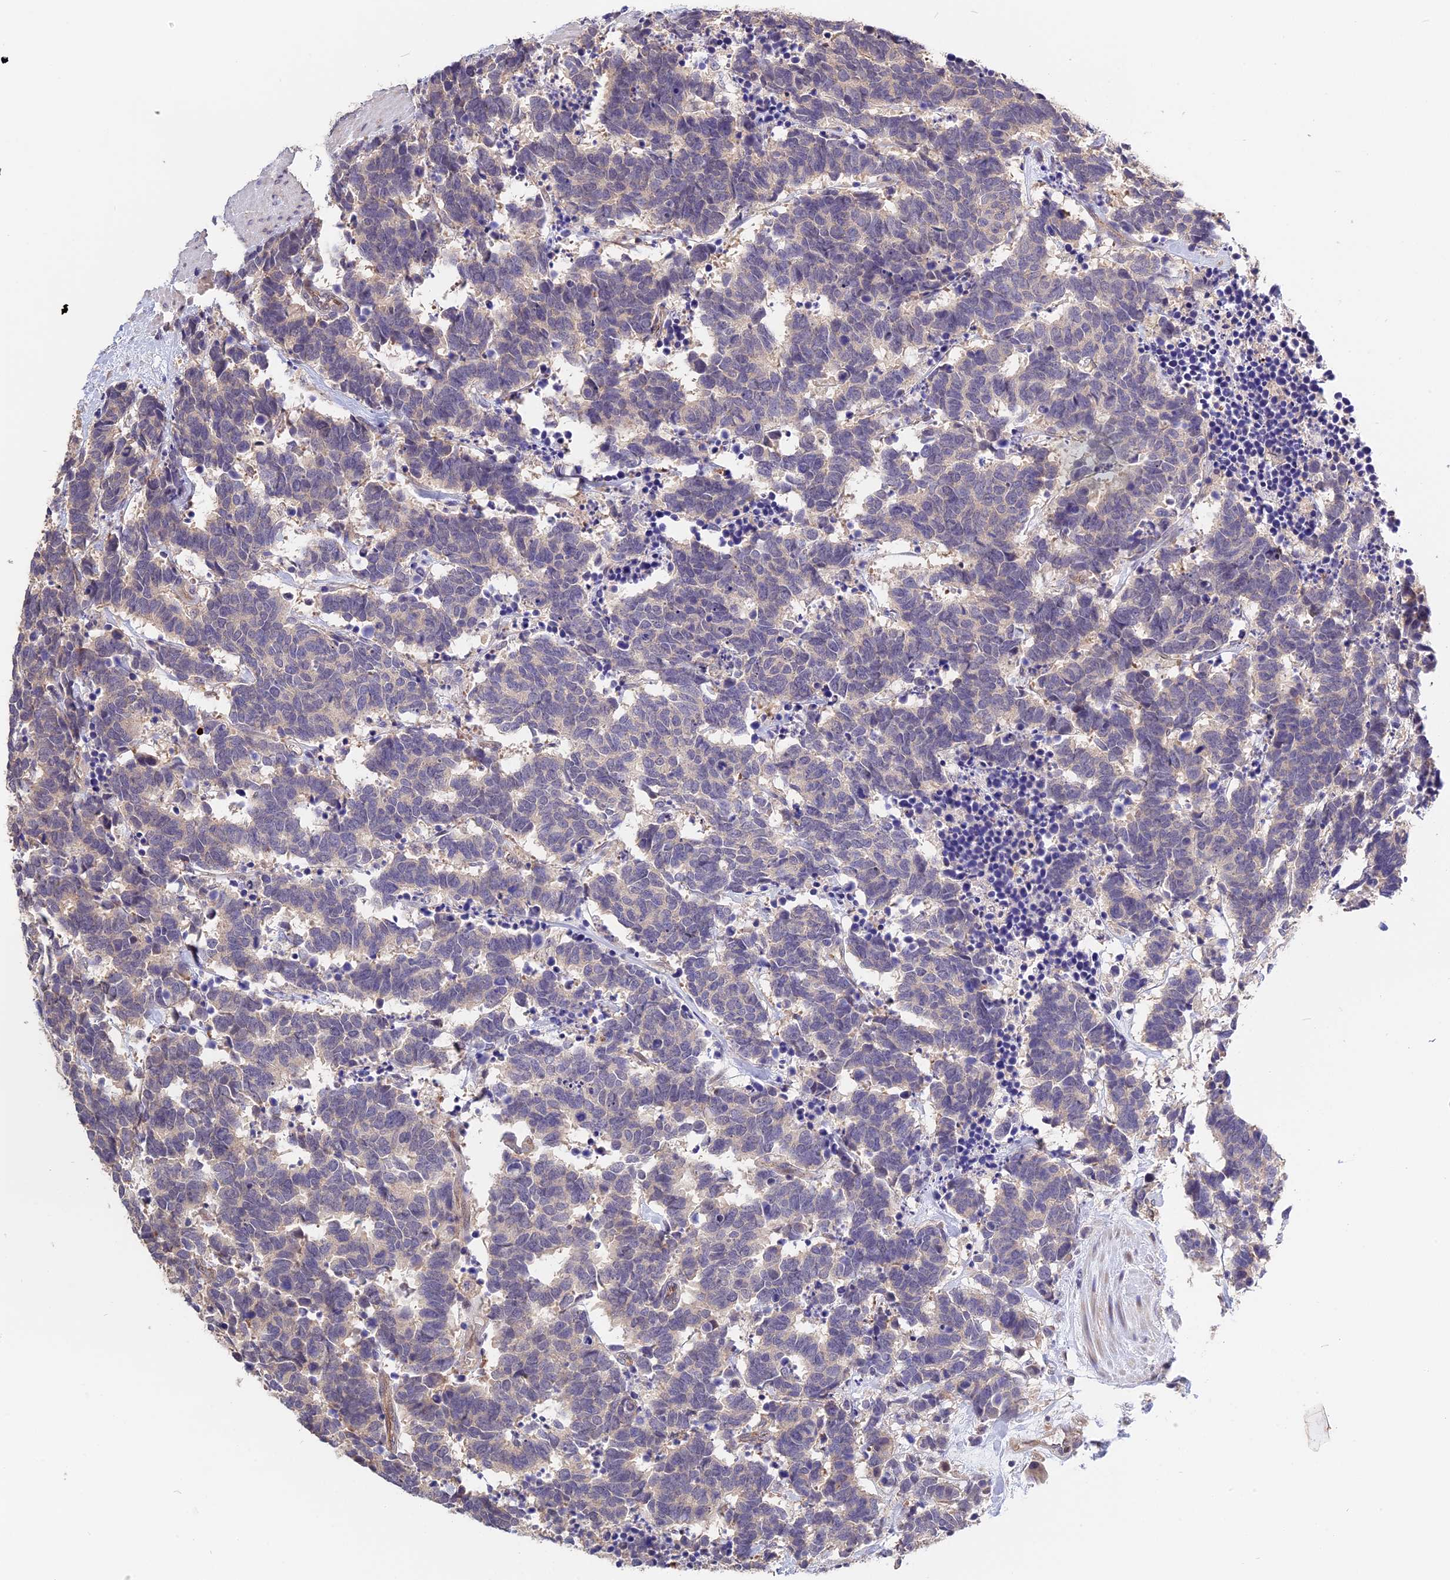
{"staining": {"intensity": "negative", "quantity": "none", "location": "none"}, "tissue": "carcinoid", "cell_type": "Tumor cells", "image_type": "cancer", "snomed": [{"axis": "morphology", "description": "Carcinoma, NOS"}, {"axis": "morphology", "description": "Carcinoid, malignant, NOS"}, {"axis": "topography", "description": "Urinary bladder"}], "caption": "The micrograph exhibits no significant positivity in tumor cells of carcinoid. The staining is performed using DAB brown chromogen with nuclei counter-stained in using hematoxylin.", "gene": "MFSD2A", "patient": {"sex": "male", "age": 57}}